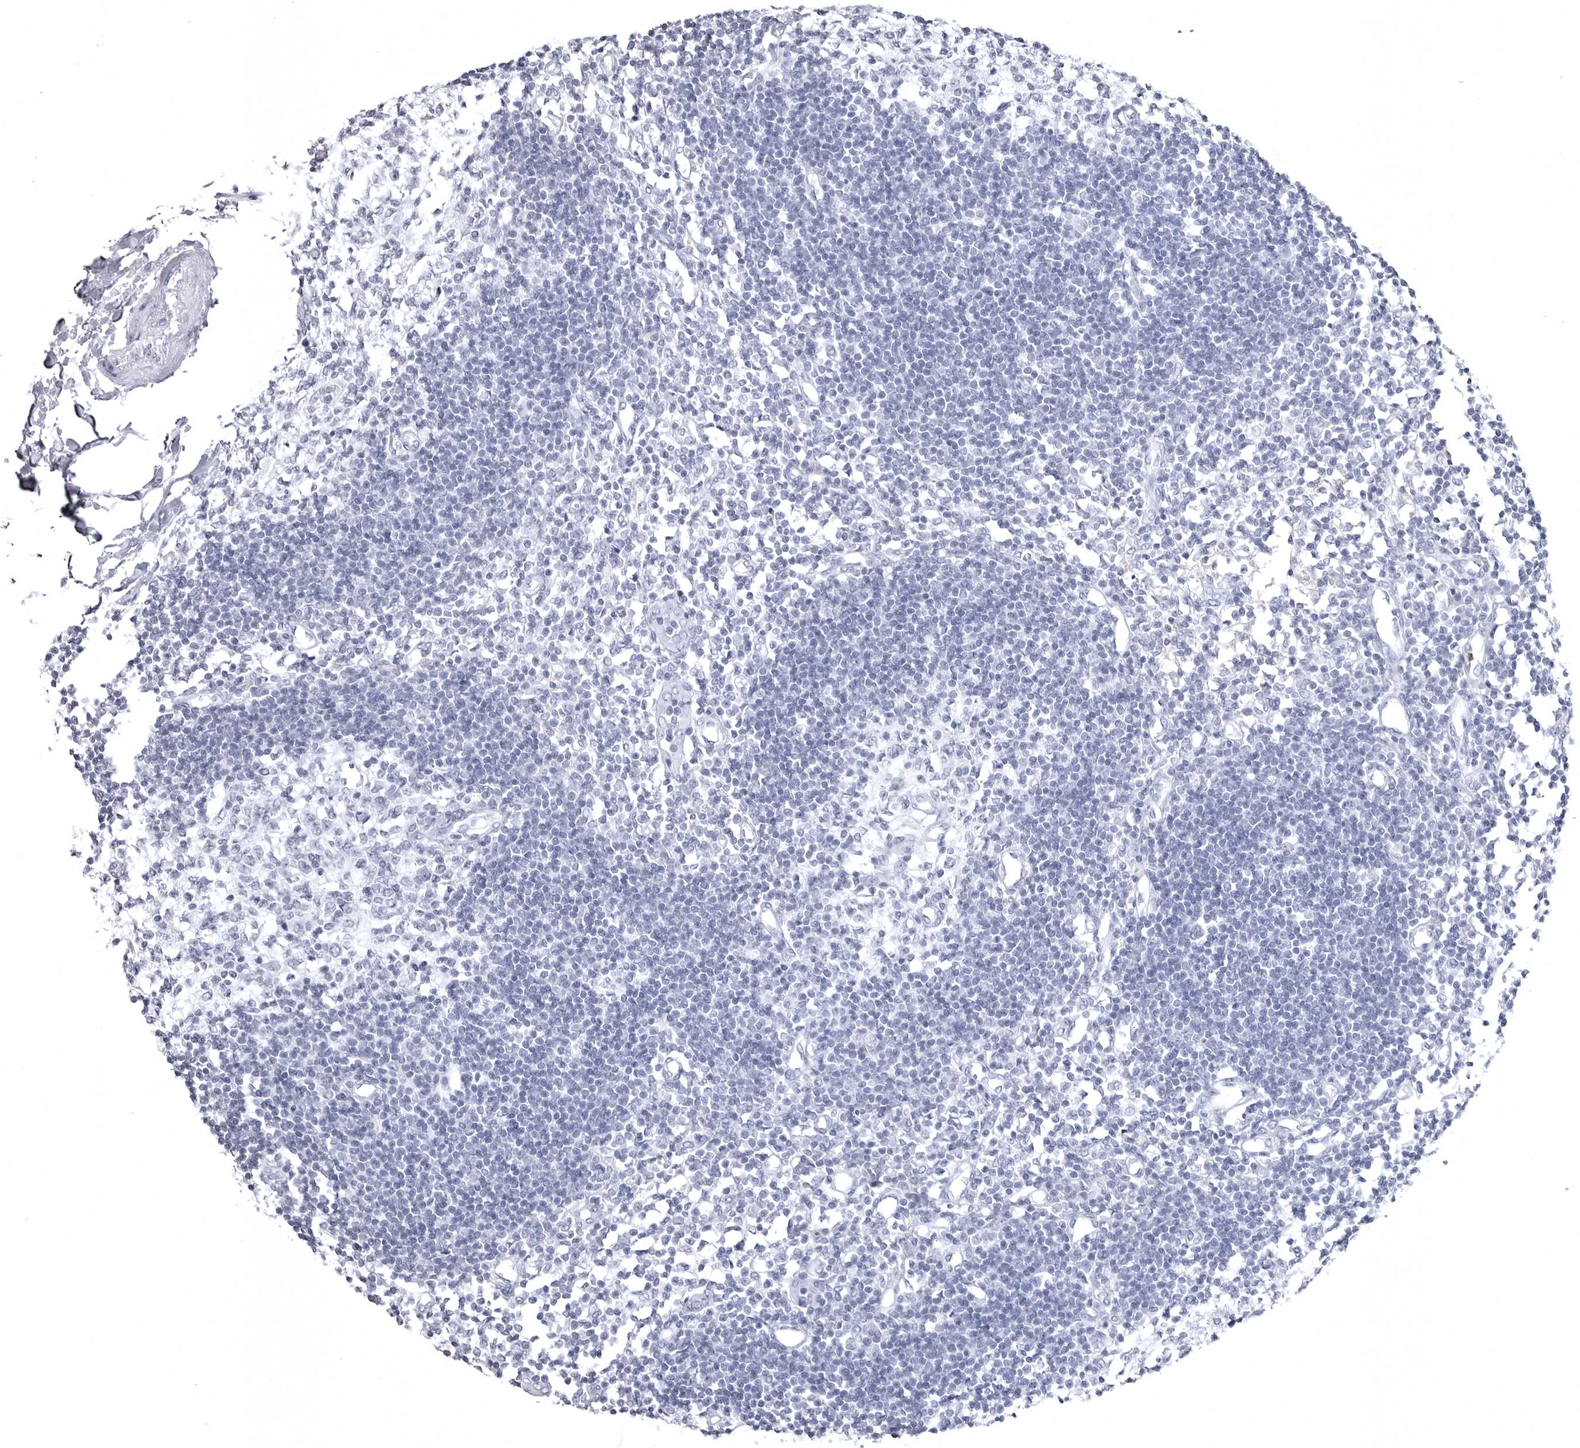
{"staining": {"intensity": "negative", "quantity": "none", "location": "none"}, "tissue": "lymph node", "cell_type": "Germinal center cells", "image_type": "normal", "snomed": [{"axis": "morphology", "description": "Normal tissue, NOS"}, {"axis": "morphology", "description": "Malignant melanoma, Metastatic site"}, {"axis": "topography", "description": "Lymph node"}], "caption": "Human lymph node stained for a protein using IHC exhibits no staining in germinal center cells.", "gene": "STAP2", "patient": {"sex": "male", "age": 41}}